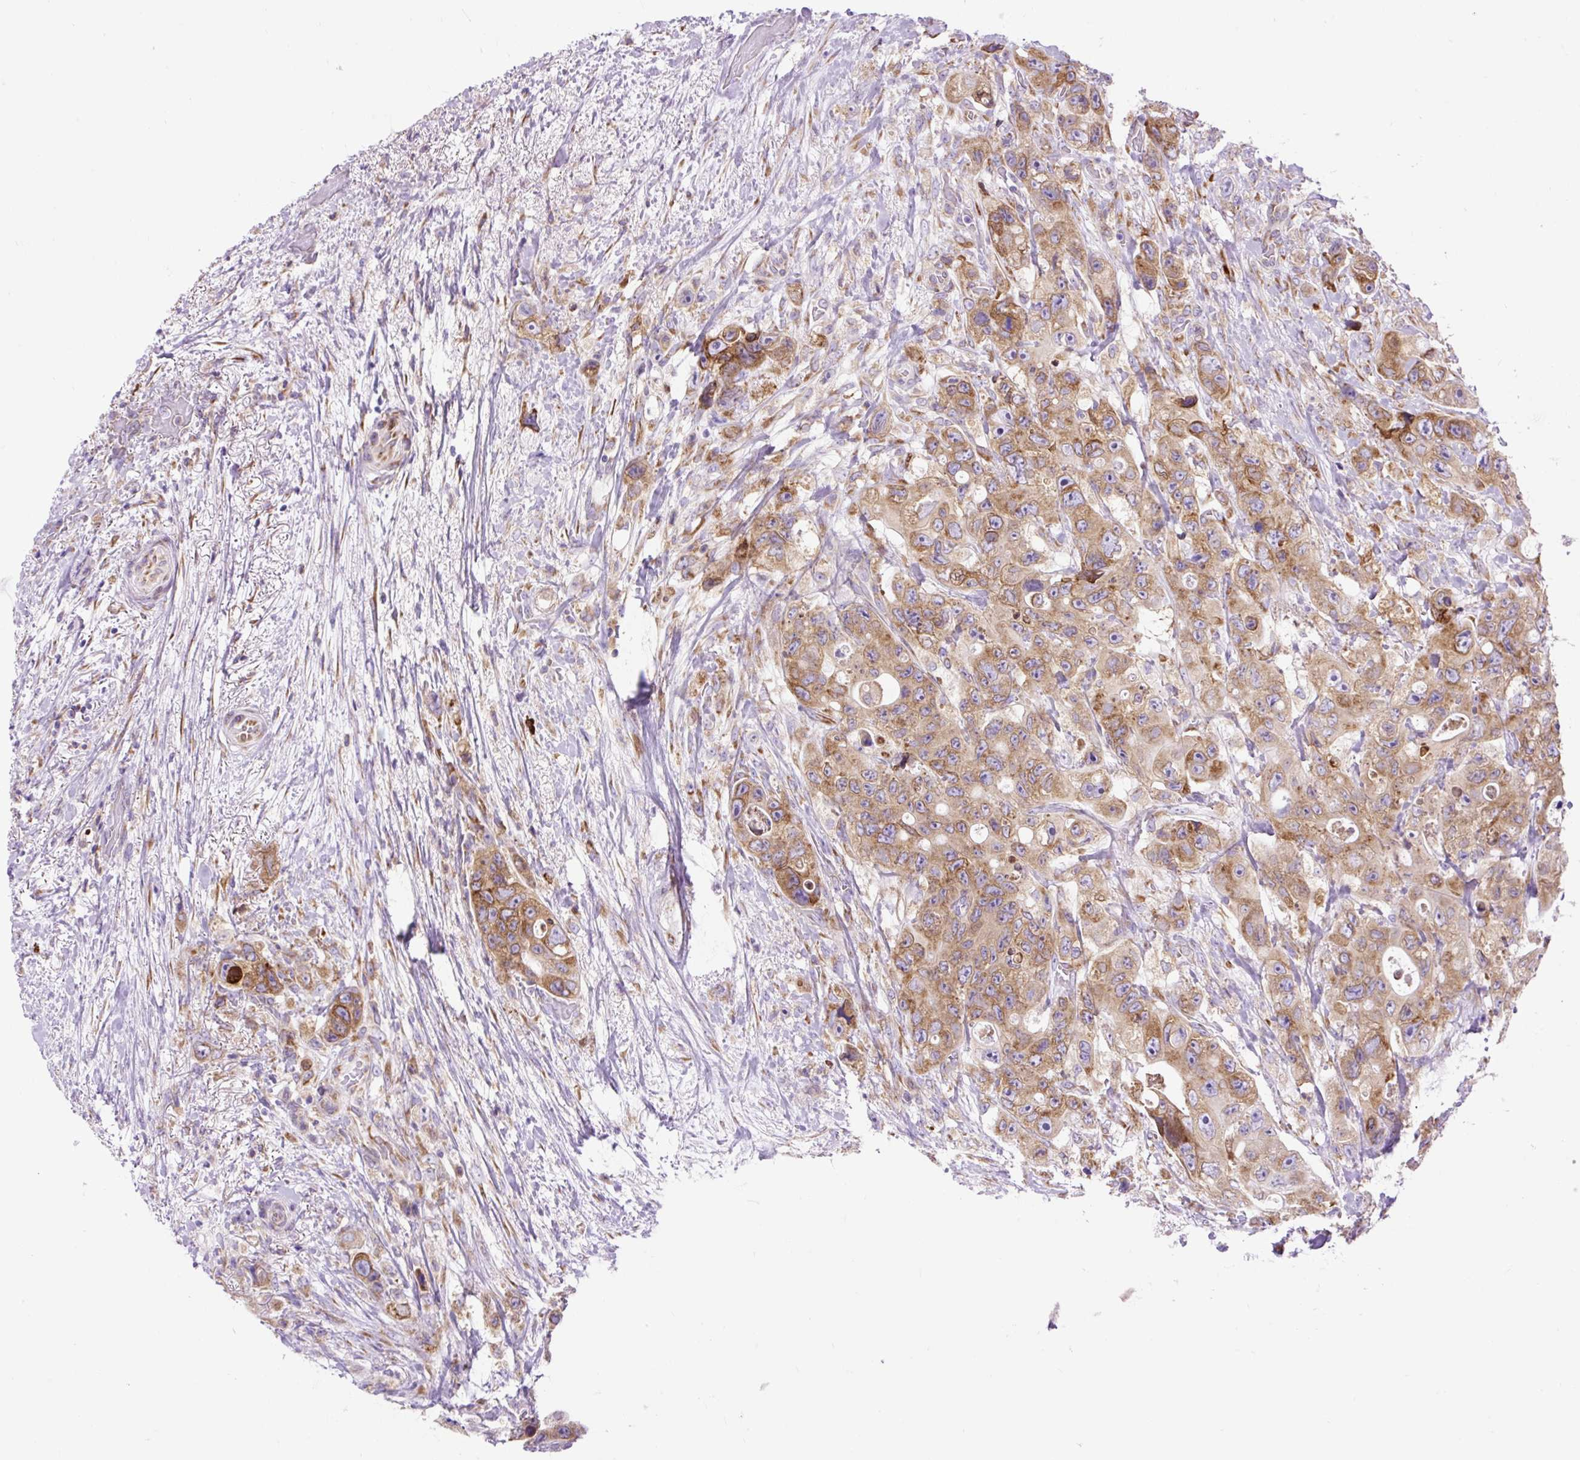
{"staining": {"intensity": "moderate", "quantity": ">75%", "location": "cytoplasmic/membranous"}, "tissue": "colorectal cancer", "cell_type": "Tumor cells", "image_type": "cancer", "snomed": [{"axis": "morphology", "description": "Adenocarcinoma, NOS"}, {"axis": "topography", "description": "Colon"}], "caption": "Tumor cells exhibit medium levels of moderate cytoplasmic/membranous expression in approximately >75% of cells in adenocarcinoma (colorectal). Using DAB (brown) and hematoxylin (blue) stains, captured at high magnification using brightfield microscopy.", "gene": "DDOST", "patient": {"sex": "female", "age": 46}}